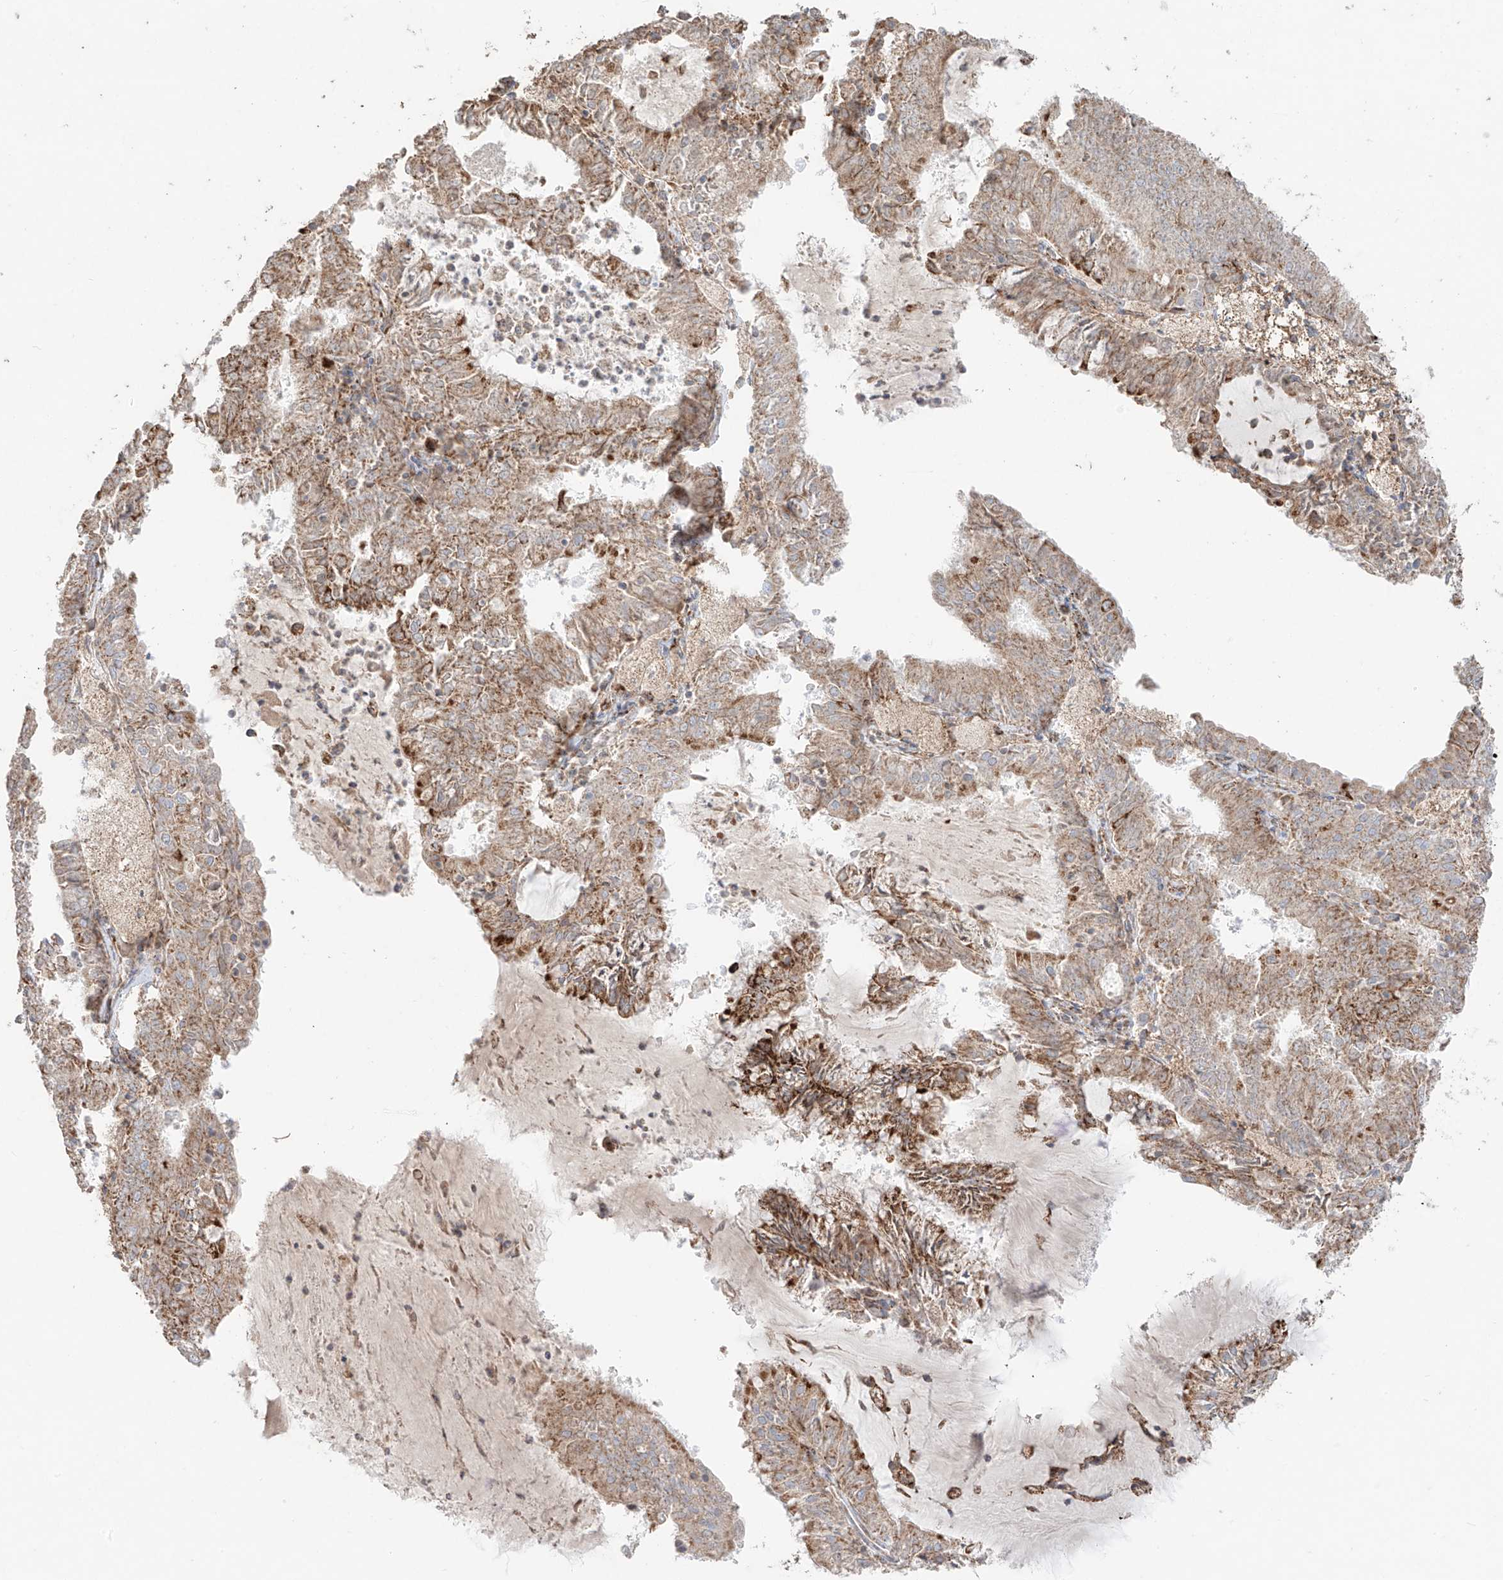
{"staining": {"intensity": "moderate", "quantity": ">75%", "location": "cytoplasmic/membranous"}, "tissue": "endometrial cancer", "cell_type": "Tumor cells", "image_type": "cancer", "snomed": [{"axis": "morphology", "description": "Adenocarcinoma, NOS"}, {"axis": "topography", "description": "Endometrium"}], "caption": "An IHC image of tumor tissue is shown. Protein staining in brown labels moderate cytoplasmic/membranous positivity in endometrial cancer within tumor cells.", "gene": "COLGALT2", "patient": {"sex": "female", "age": 57}}